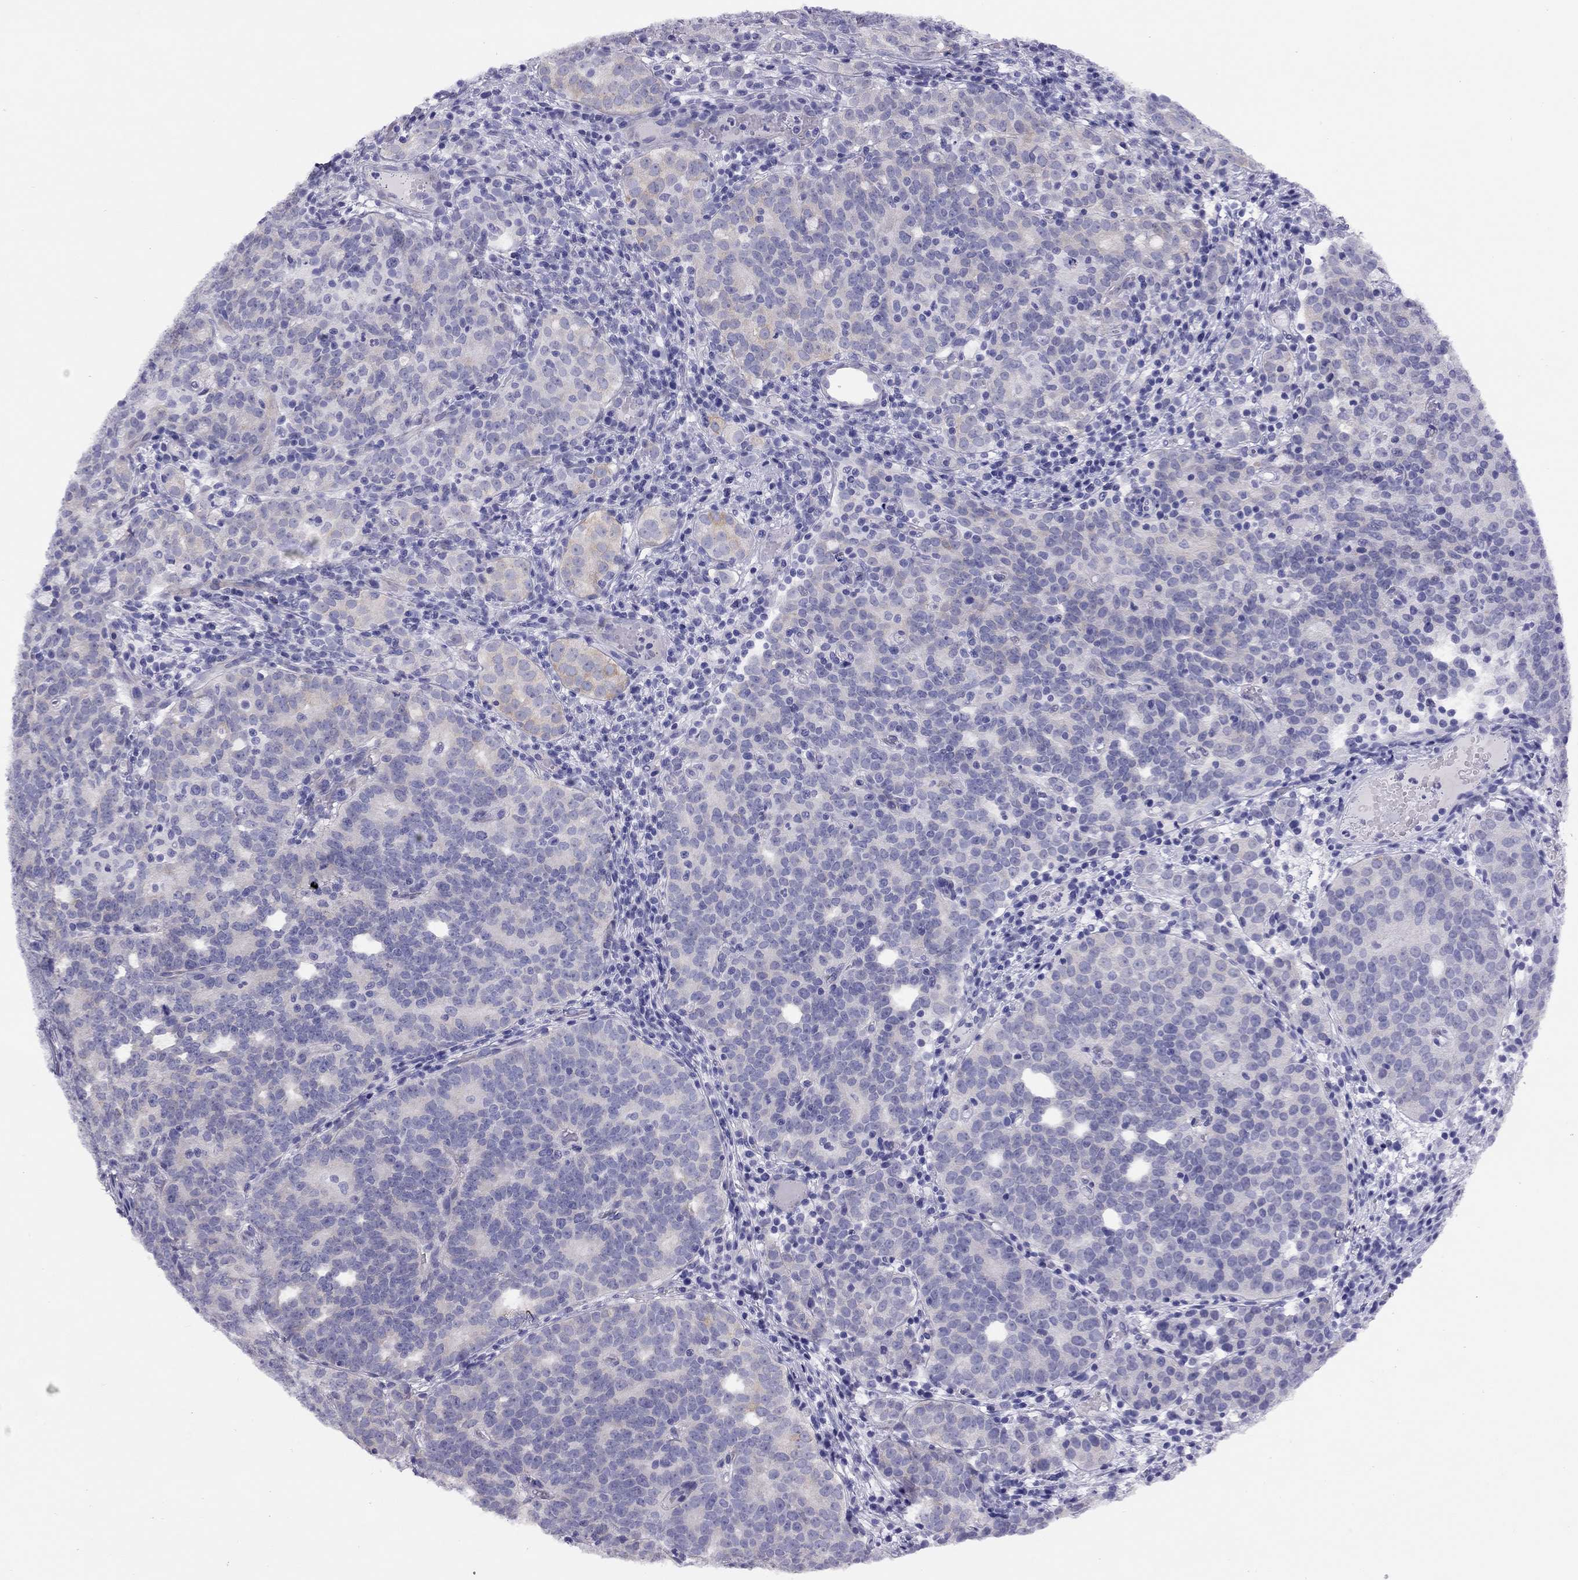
{"staining": {"intensity": "weak", "quantity": "<25%", "location": "cytoplasmic/membranous"}, "tissue": "prostate cancer", "cell_type": "Tumor cells", "image_type": "cancer", "snomed": [{"axis": "morphology", "description": "Adenocarcinoma, High grade"}, {"axis": "topography", "description": "Prostate"}], "caption": "IHC image of human high-grade adenocarcinoma (prostate) stained for a protein (brown), which displays no positivity in tumor cells. The staining is performed using DAB (3,3'-diaminobenzidine) brown chromogen with nuclei counter-stained in using hematoxylin.", "gene": "LRIT2", "patient": {"sex": "male", "age": 53}}